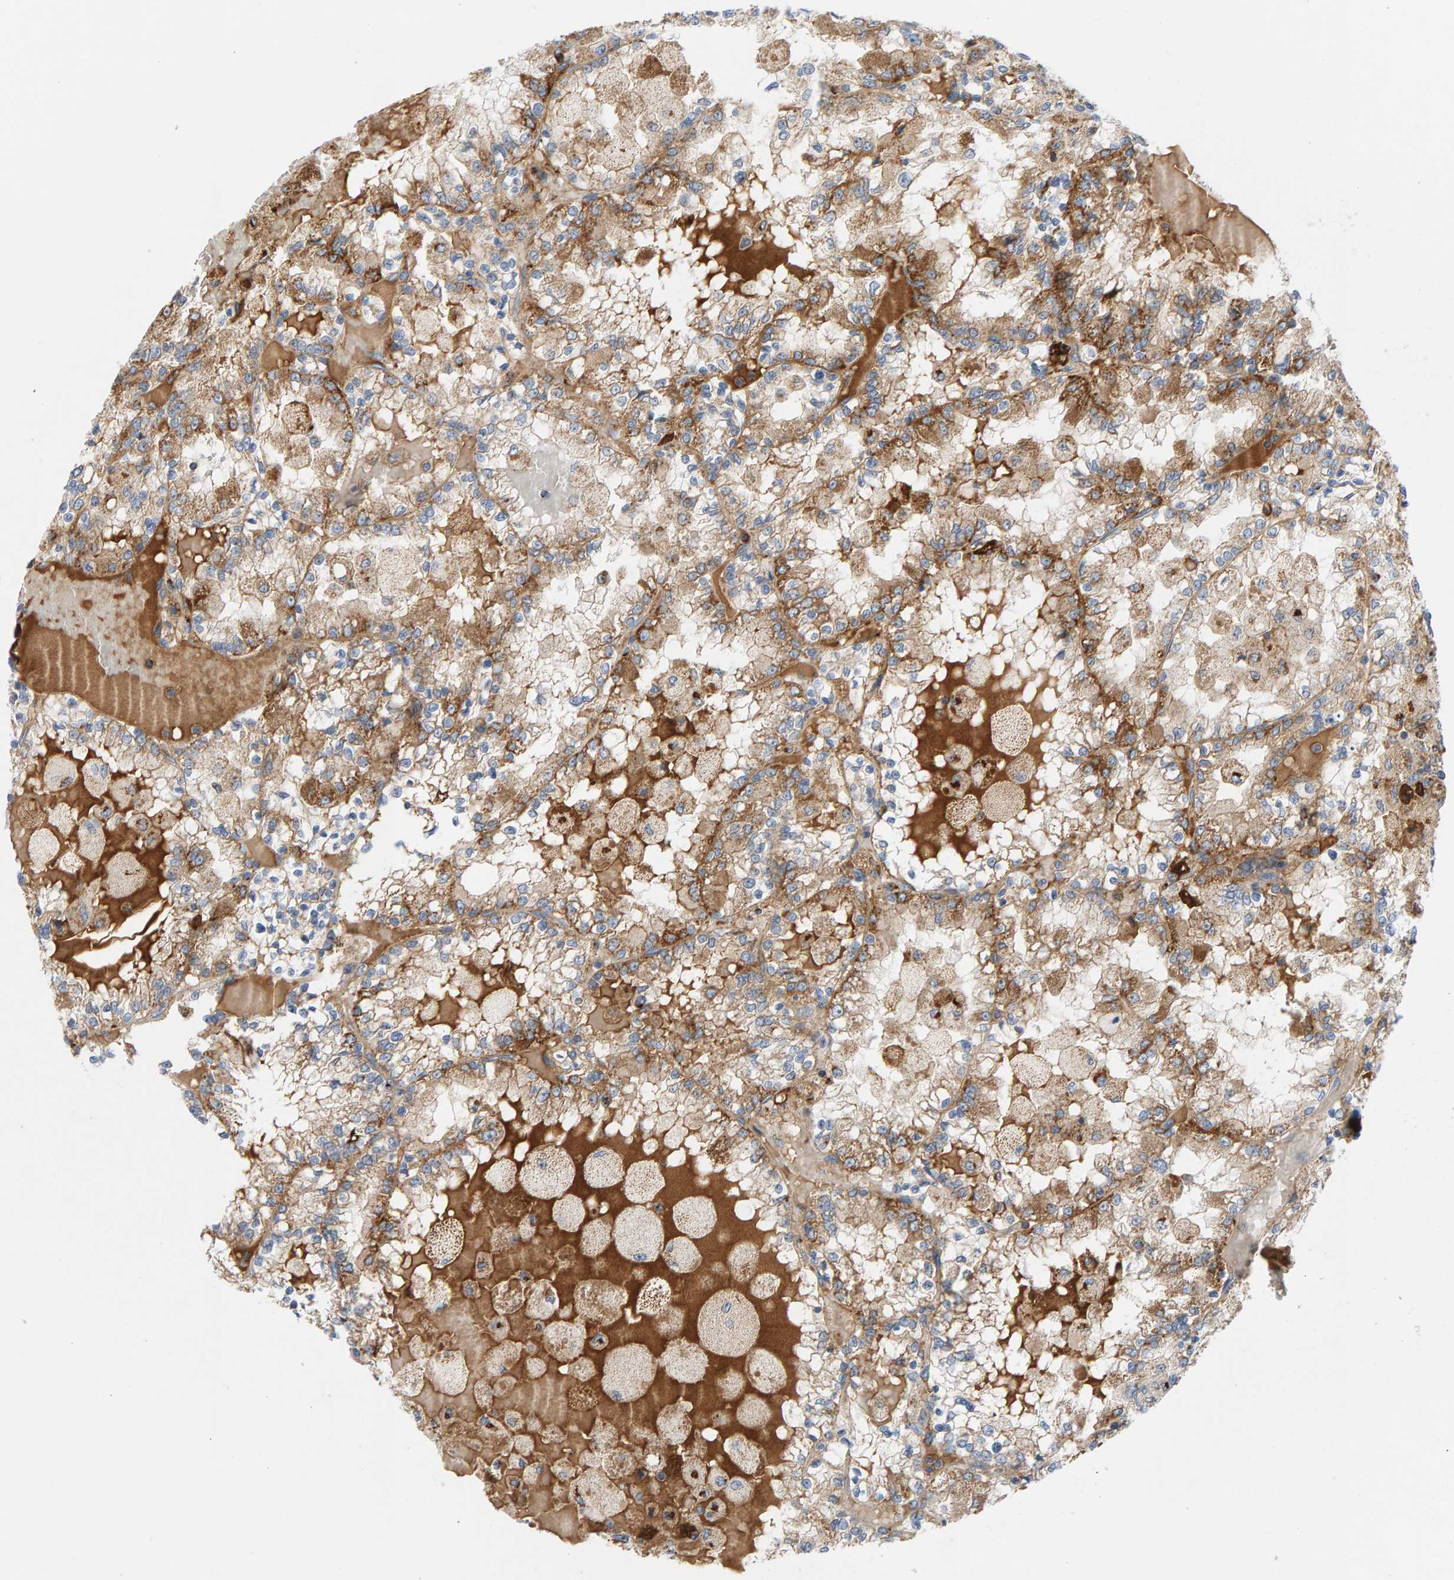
{"staining": {"intensity": "moderate", "quantity": ">75%", "location": "cytoplasmic/membranous"}, "tissue": "renal cancer", "cell_type": "Tumor cells", "image_type": "cancer", "snomed": [{"axis": "morphology", "description": "Adenocarcinoma, NOS"}, {"axis": "topography", "description": "Kidney"}], "caption": "Protein expression analysis of adenocarcinoma (renal) demonstrates moderate cytoplasmic/membranous positivity in approximately >75% of tumor cells.", "gene": "GGTA1", "patient": {"sex": "female", "age": 56}}